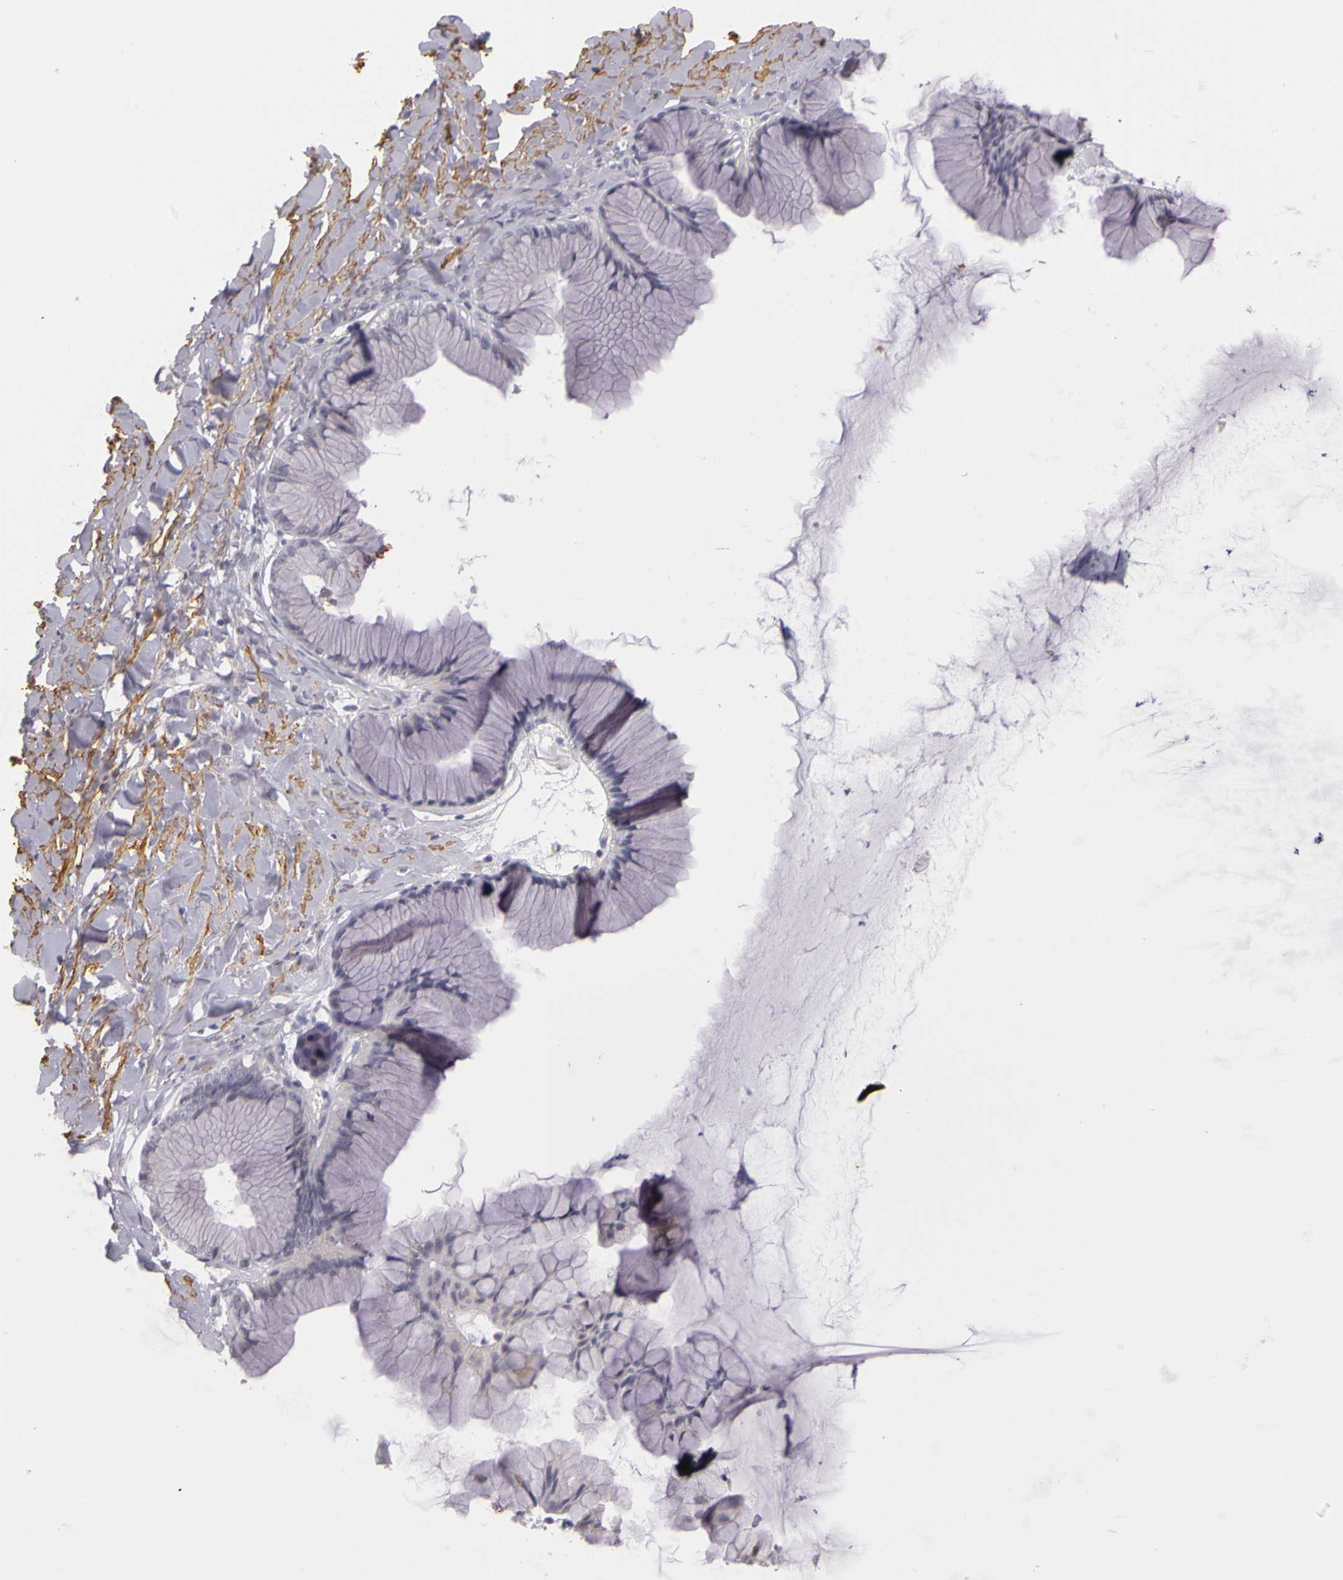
{"staining": {"intensity": "negative", "quantity": "none", "location": "none"}, "tissue": "ovarian cancer", "cell_type": "Tumor cells", "image_type": "cancer", "snomed": [{"axis": "morphology", "description": "Cystadenocarcinoma, mucinous, NOS"}, {"axis": "topography", "description": "Ovary"}], "caption": "The immunohistochemistry (IHC) photomicrograph has no significant positivity in tumor cells of ovarian cancer tissue.", "gene": "CNTN2", "patient": {"sex": "female", "age": 41}}